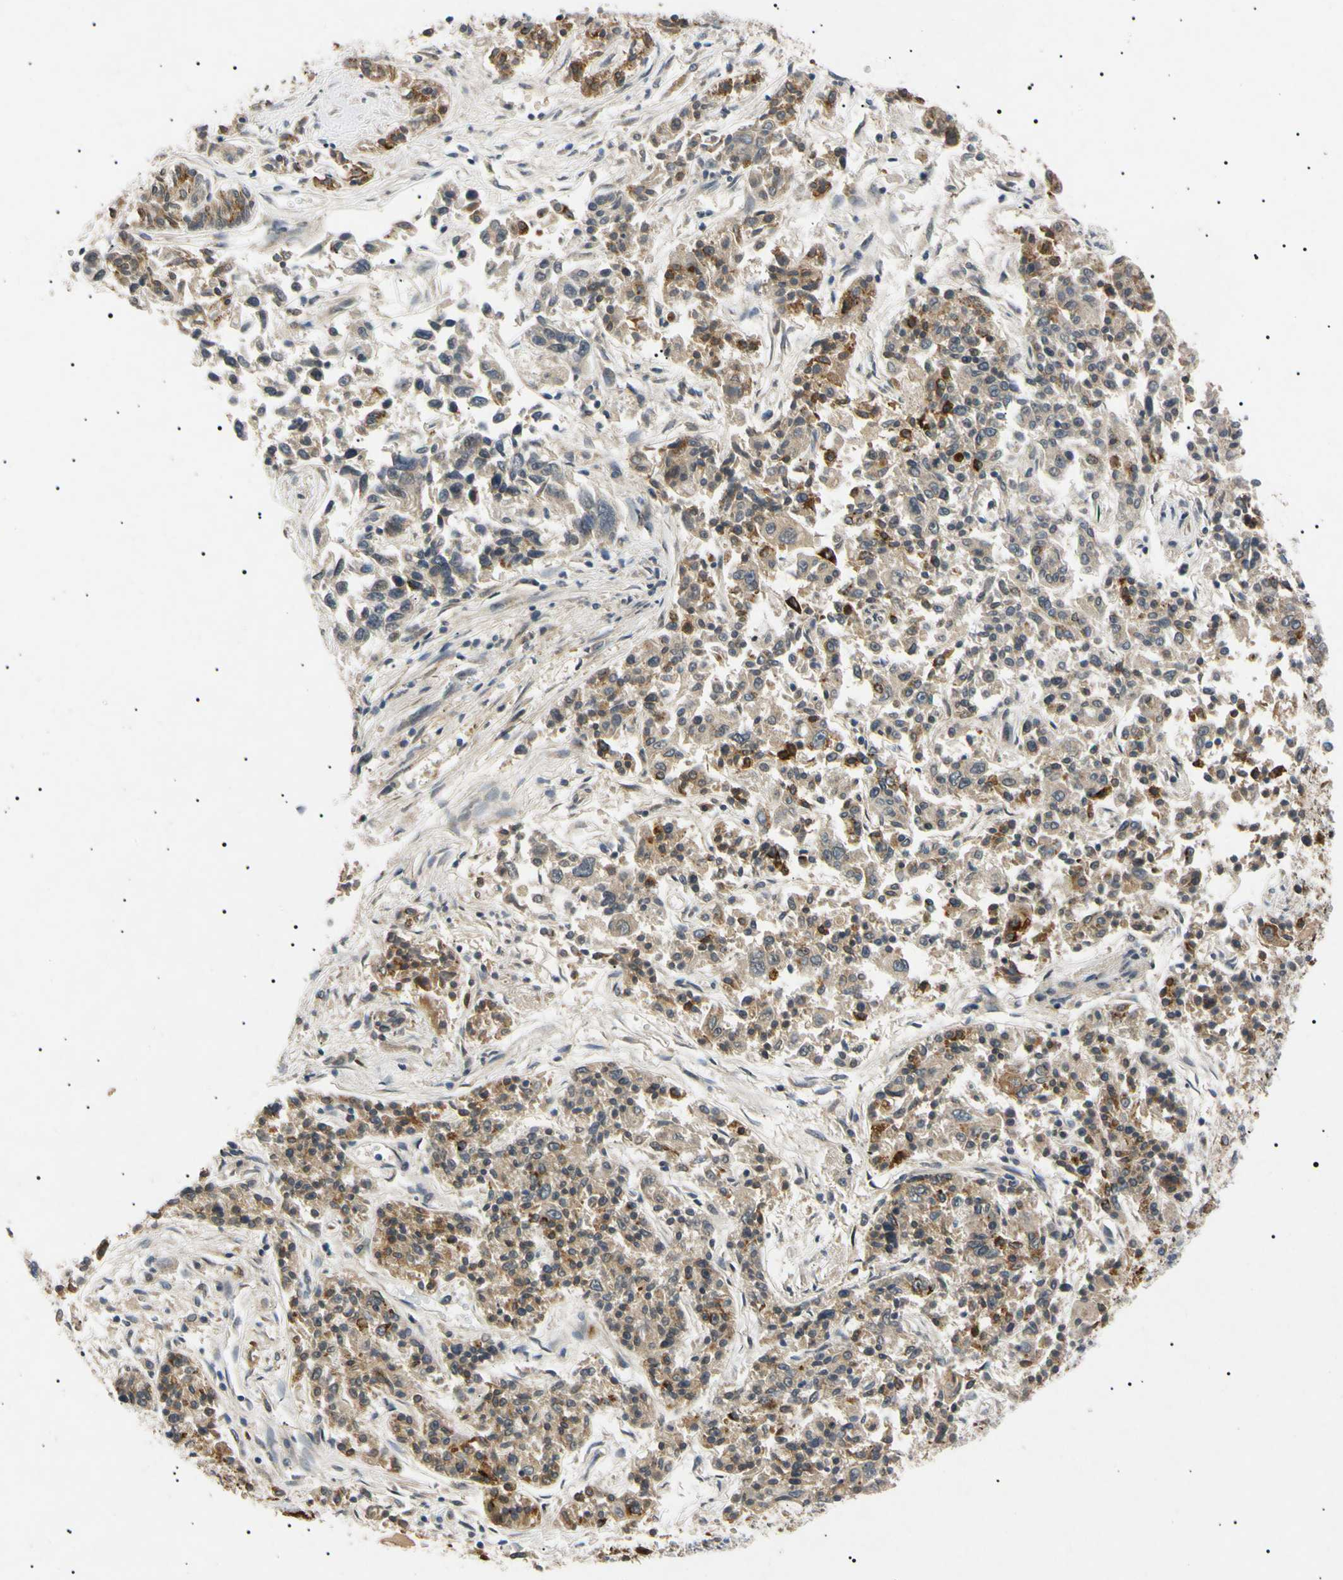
{"staining": {"intensity": "moderate", "quantity": "<25%", "location": "cytoplasmic/membranous"}, "tissue": "lung cancer", "cell_type": "Tumor cells", "image_type": "cancer", "snomed": [{"axis": "morphology", "description": "Adenocarcinoma, NOS"}, {"axis": "topography", "description": "Lung"}], "caption": "Brown immunohistochemical staining in lung cancer (adenocarcinoma) displays moderate cytoplasmic/membranous positivity in approximately <25% of tumor cells.", "gene": "TUBB4A", "patient": {"sex": "male", "age": 84}}